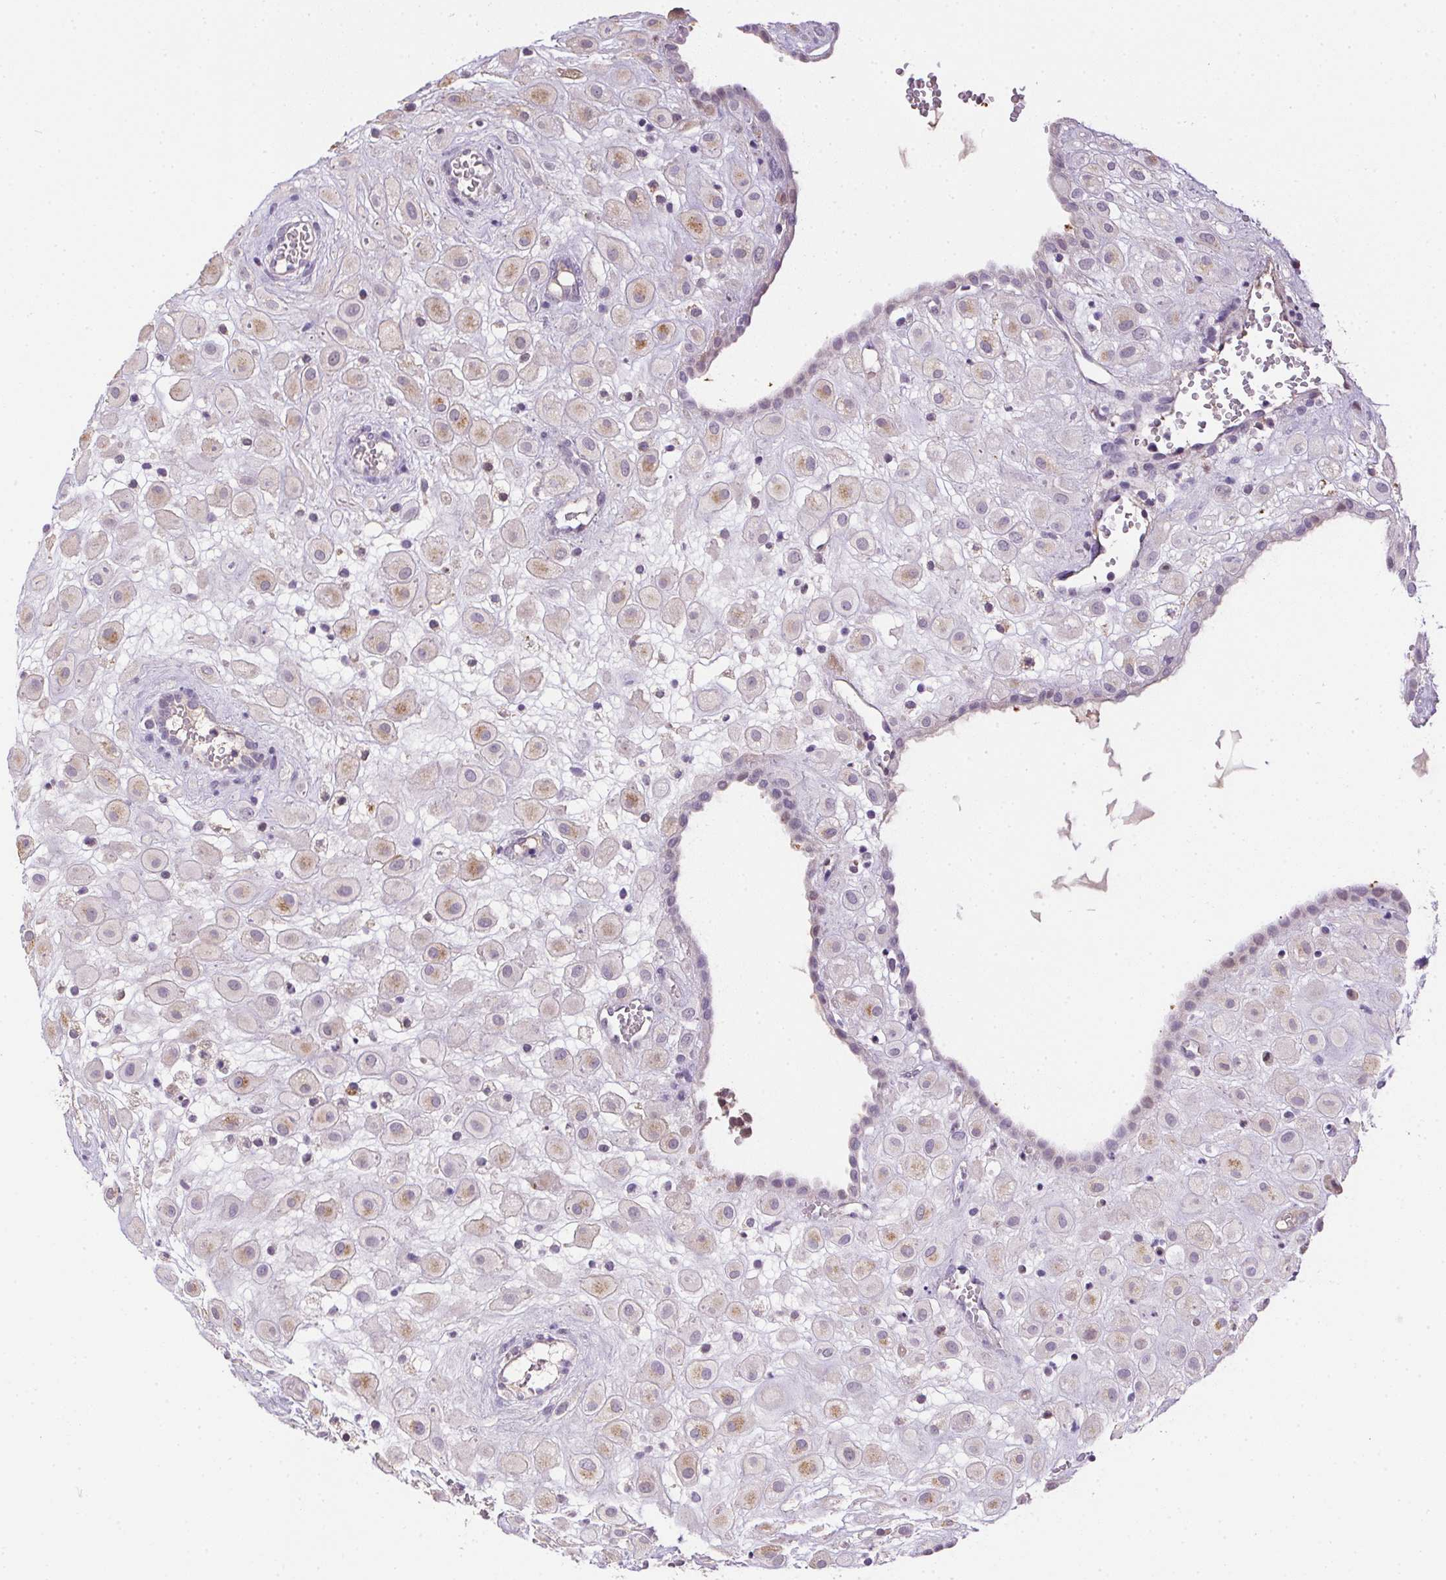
{"staining": {"intensity": "weak", "quantity": "25%-75%", "location": "cytoplasmic/membranous"}, "tissue": "placenta", "cell_type": "Decidual cells", "image_type": "normal", "snomed": [{"axis": "morphology", "description": "Normal tissue, NOS"}, {"axis": "topography", "description": "Placenta"}], "caption": "Immunohistochemistry (DAB (3,3'-diaminobenzidine)) staining of unremarkable placenta reveals weak cytoplasmic/membranous protein staining in about 25%-75% of decidual cells. The protein of interest is shown in brown color, while the nuclei are stained blue.", "gene": "PRL", "patient": {"sex": "female", "age": 24}}